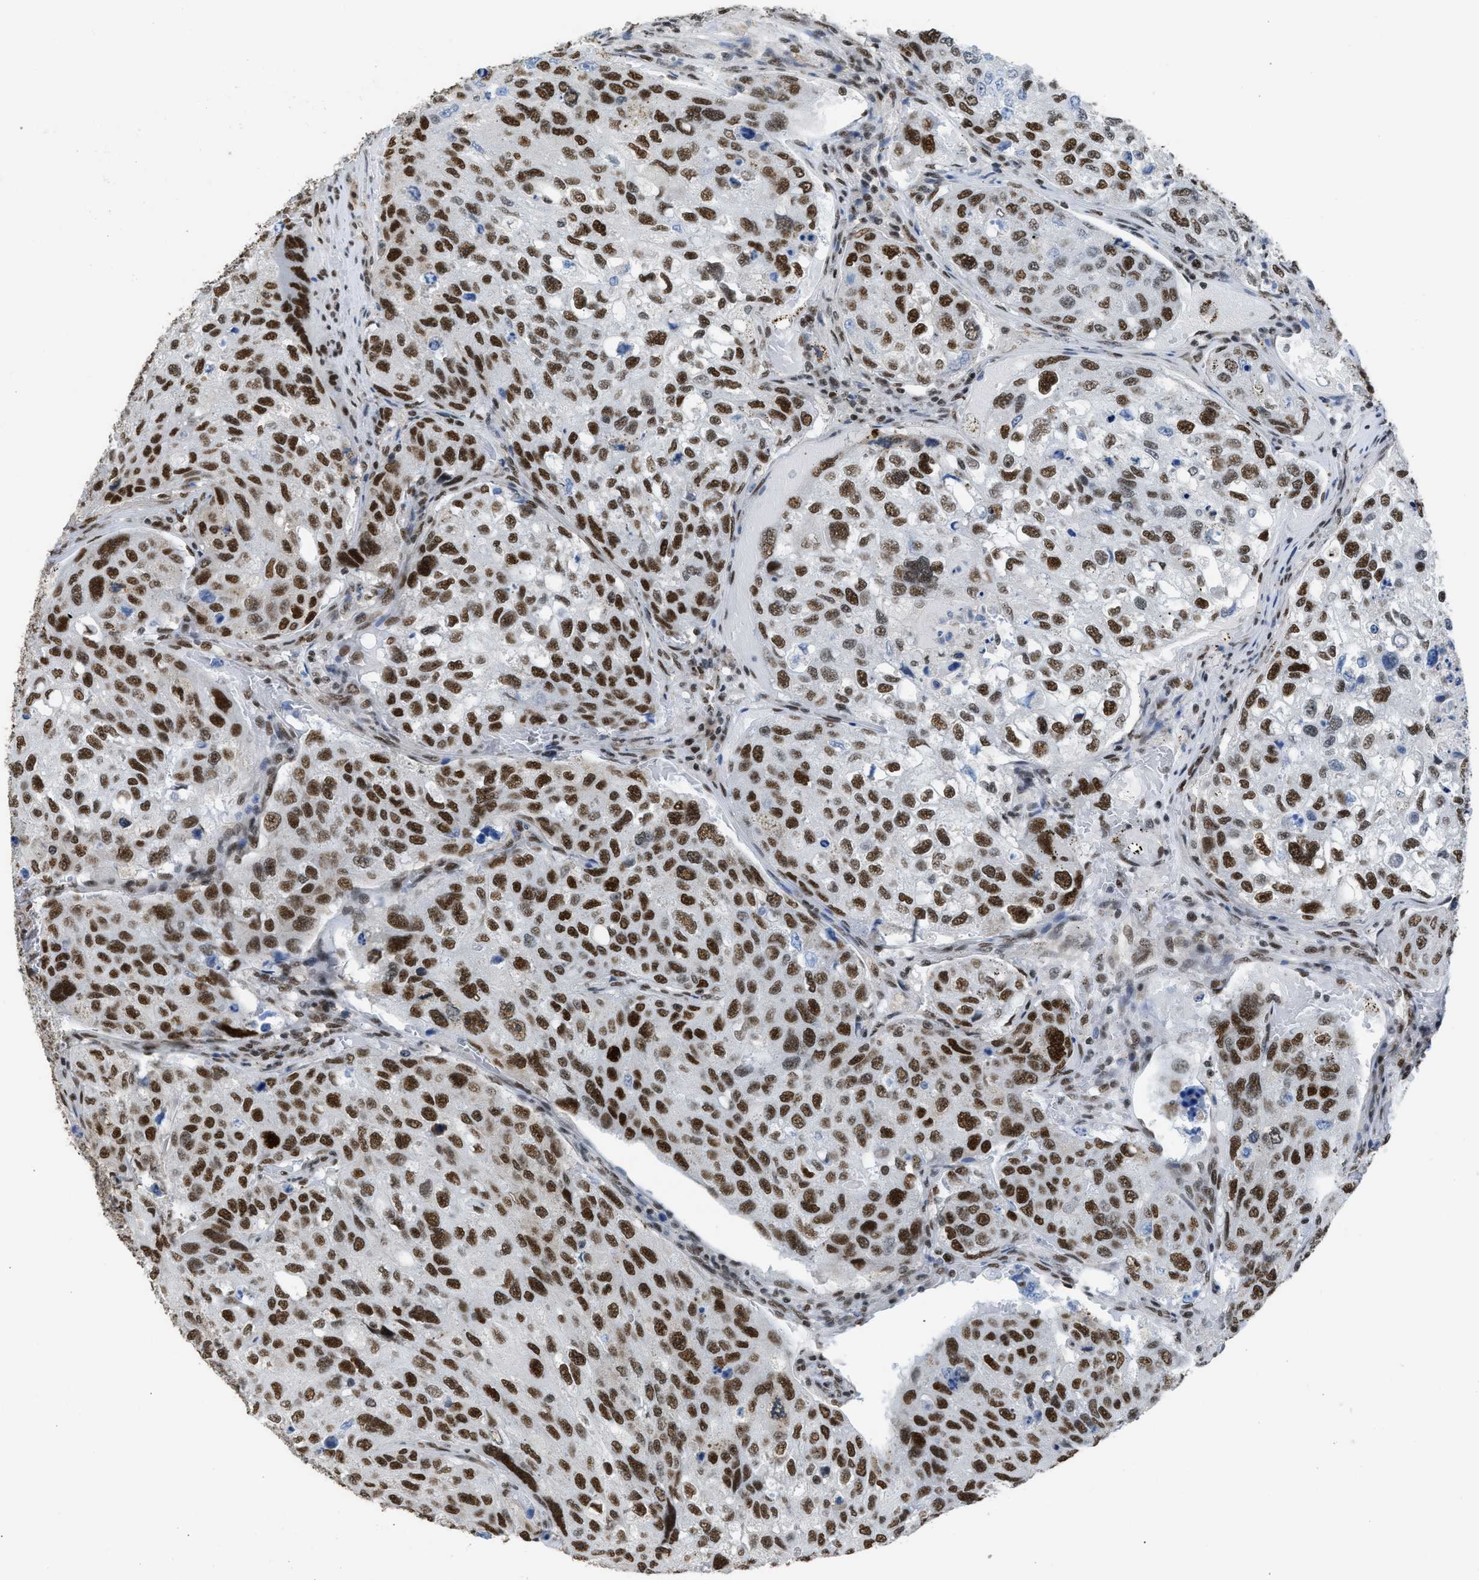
{"staining": {"intensity": "strong", "quantity": ">75%", "location": "nuclear"}, "tissue": "urothelial cancer", "cell_type": "Tumor cells", "image_type": "cancer", "snomed": [{"axis": "morphology", "description": "Urothelial carcinoma, High grade"}, {"axis": "topography", "description": "Lymph node"}, {"axis": "topography", "description": "Urinary bladder"}], "caption": "Urothelial cancer tissue demonstrates strong nuclear positivity in about >75% of tumor cells, visualized by immunohistochemistry. The staining was performed using DAB to visualize the protein expression in brown, while the nuclei were stained in blue with hematoxylin (Magnification: 20x).", "gene": "SCAF4", "patient": {"sex": "male", "age": 51}}